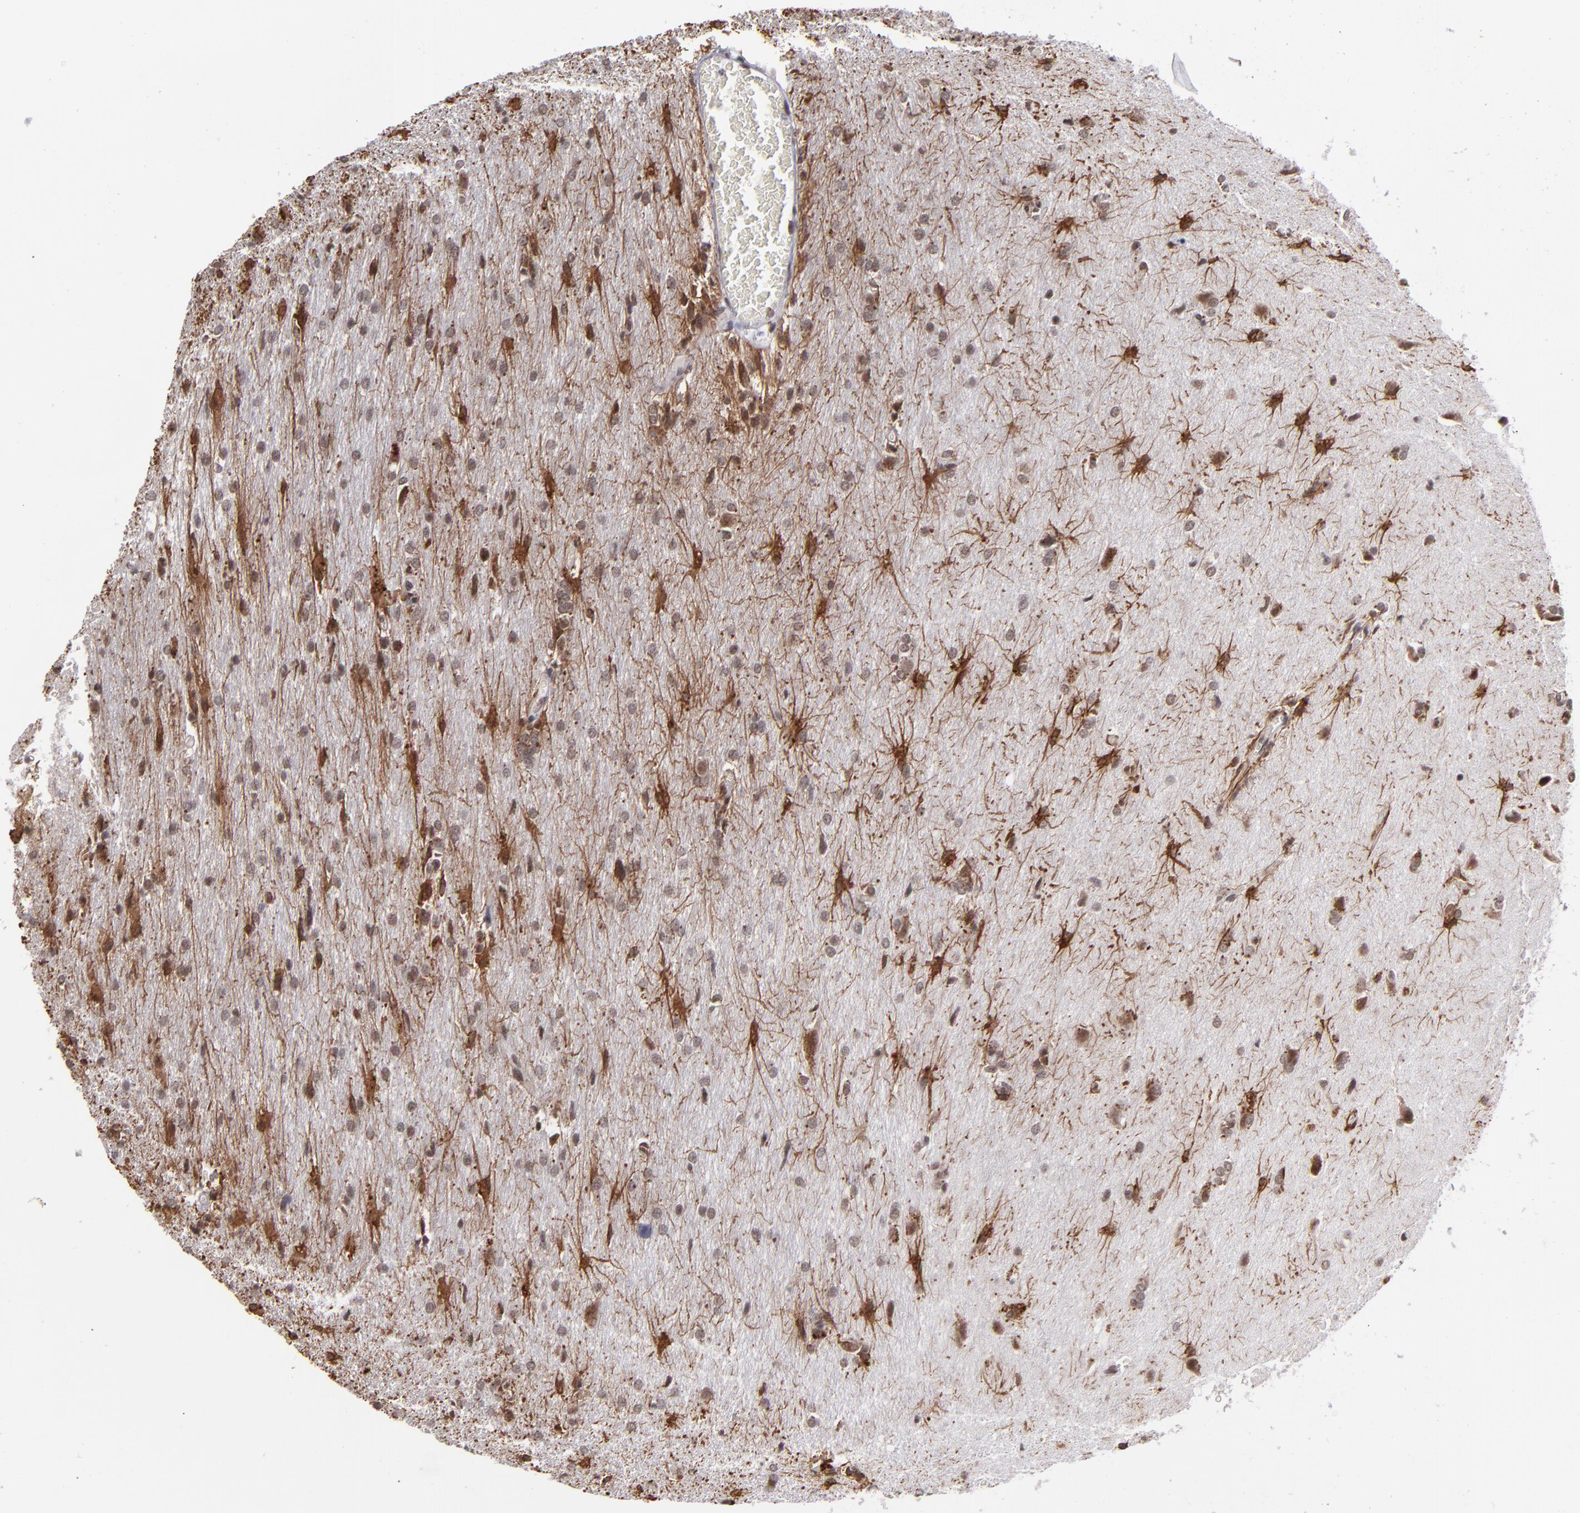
{"staining": {"intensity": "moderate", "quantity": "25%-75%", "location": "cytoplasmic/membranous,nuclear"}, "tissue": "glioma", "cell_type": "Tumor cells", "image_type": "cancer", "snomed": [{"axis": "morphology", "description": "Glioma, malignant, High grade"}, {"axis": "topography", "description": "Brain"}], "caption": "Immunohistochemistry staining of malignant glioma (high-grade), which shows medium levels of moderate cytoplasmic/membranous and nuclear positivity in approximately 25%-75% of tumor cells indicating moderate cytoplasmic/membranous and nuclear protein positivity. The staining was performed using DAB (3,3'-diaminobenzidine) (brown) for protein detection and nuclei were counterstained in hematoxylin (blue).", "gene": "MLLT3", "patient": {"sex": "male", "age": 68}}